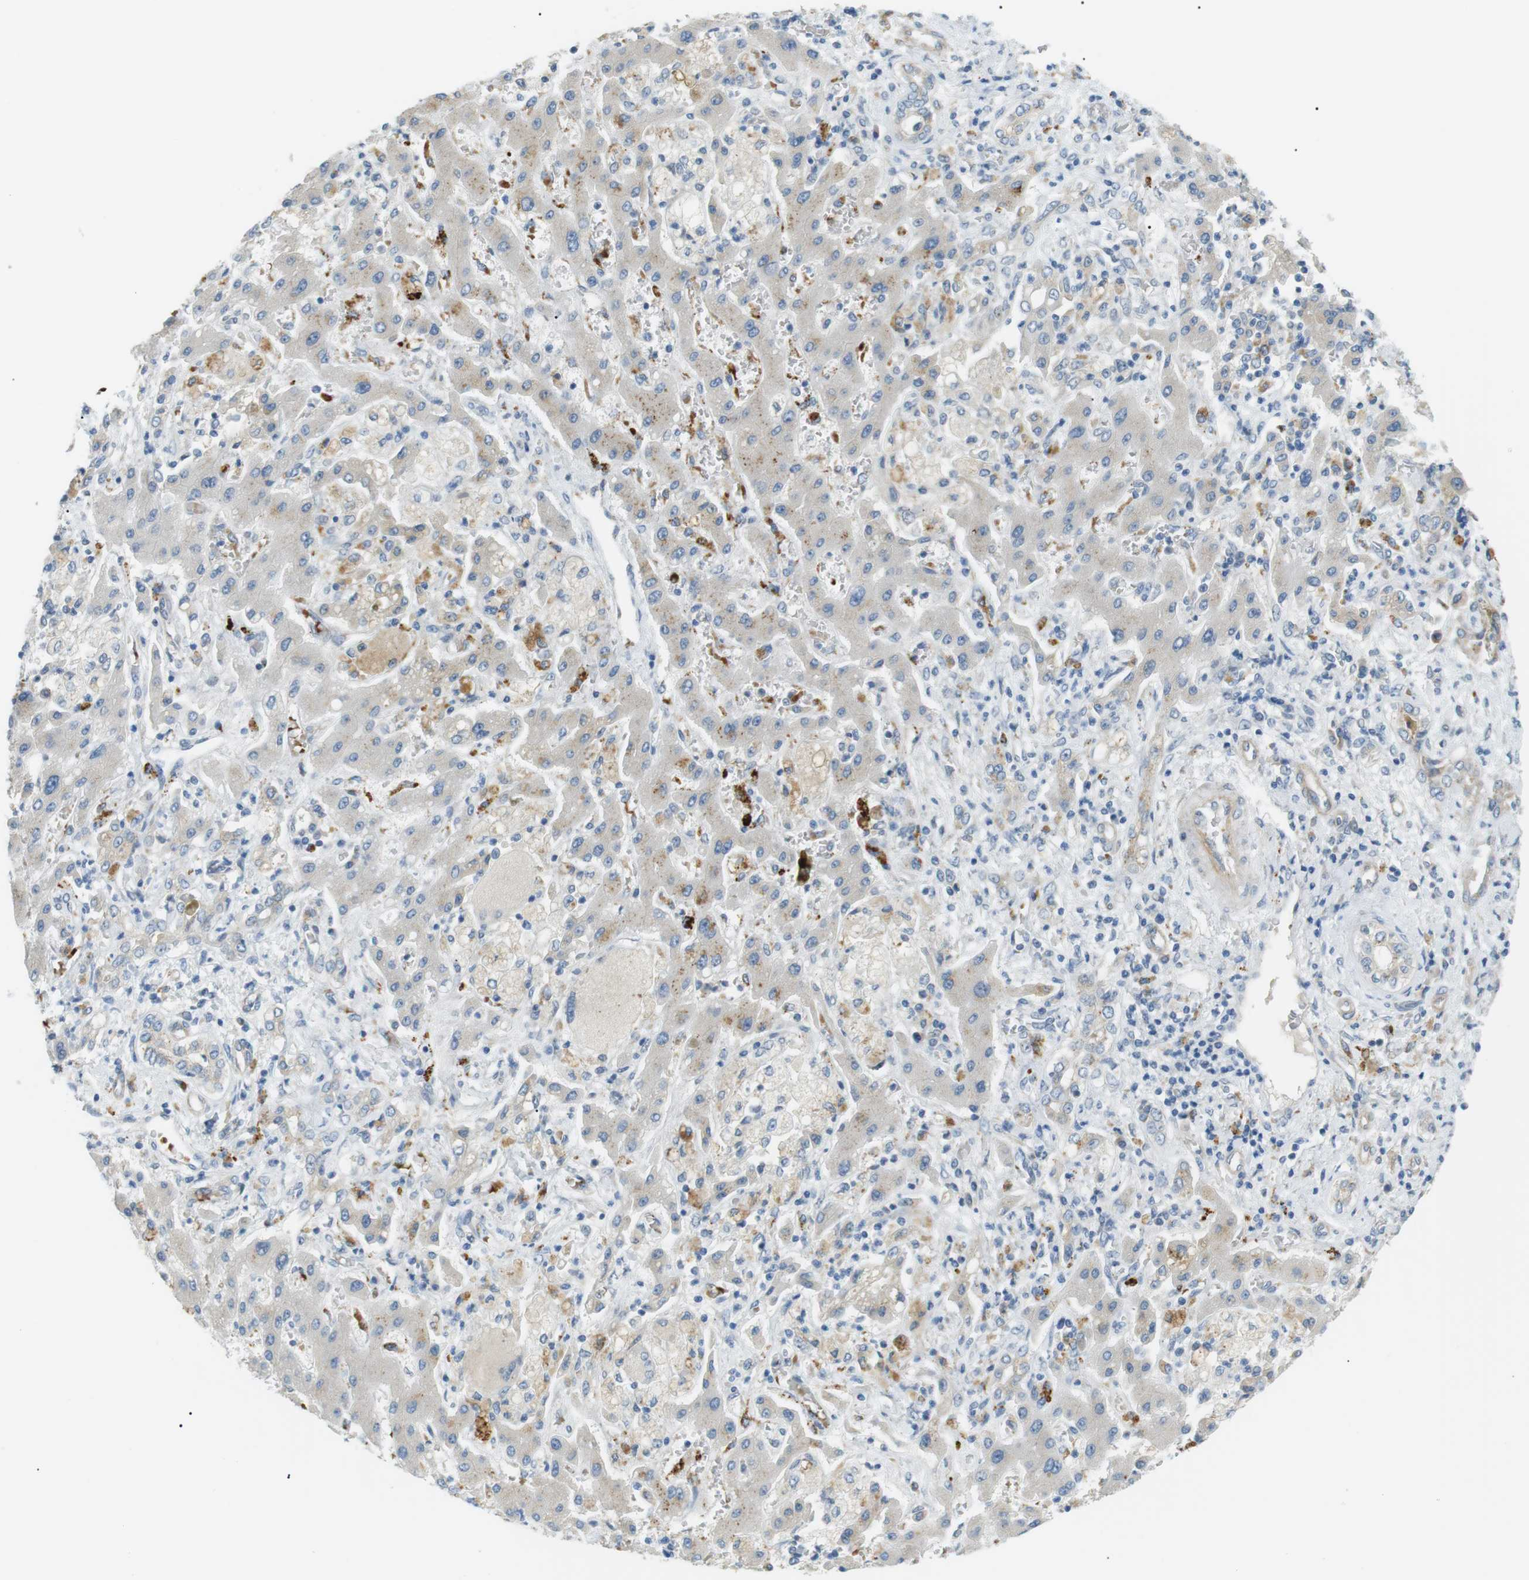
{"staining": {"intensity": "negative", "quantity": "none", "location": "none"}, "tissue": "liver cancer", "cell_type": "Tumor cells", "image_type": "cancer", "snomed": [{"axis": "morphology", "description": "Cholangiocarcinoma"}, {"axis": "topography", "description": "Liver"}], "caption": "The image shows no significant staining in tumor cells of liver cancer (cholangiocarcinoma).", "gene": "B4GALNT2", "patient": {"sex": "male", "age": 50}}